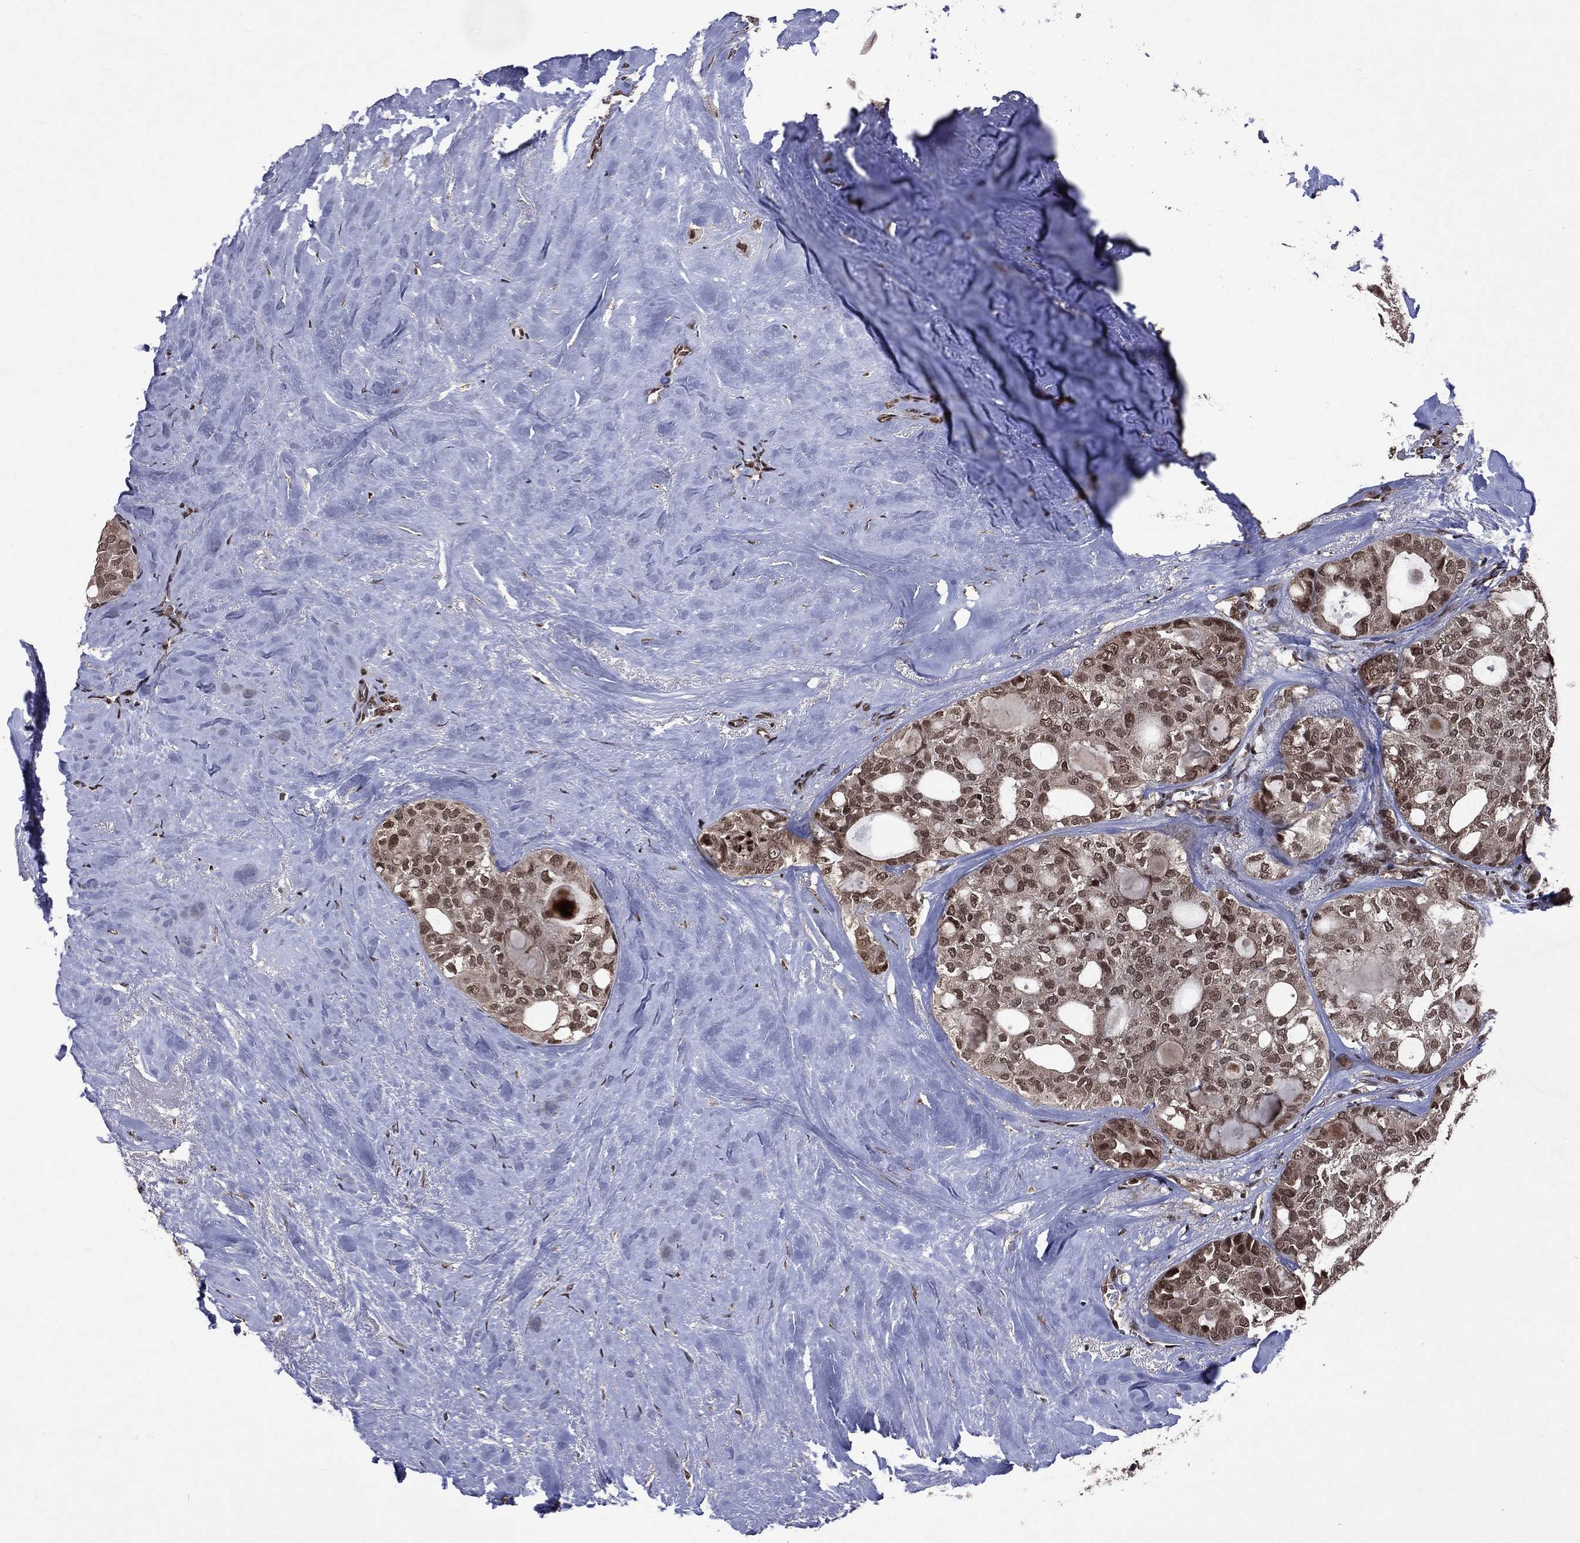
{"staining": {"intensity": "moderate", "quantity": "25%-75%", "location": "nuclear"}, "tissue": "thyroid cancer", "cell_type": "Tumor cells", "image_type": "cancer", "snomed": [{"axis": "morphology", "description": "Follicular adenoma carcinoma, NOS"}, {"axis": "topography", "description": "Thyroid gland"}], "caption": "A high-resolution histopathology image shows immunohistochemistry staining of thyroid cancer (follicular adenoma carcinoma), which displays moderate nuclear expression in approximately 25%-75% of tumor cells.", "gene": "DMAP1", "patient": {"sex": "male", "age": 75}}